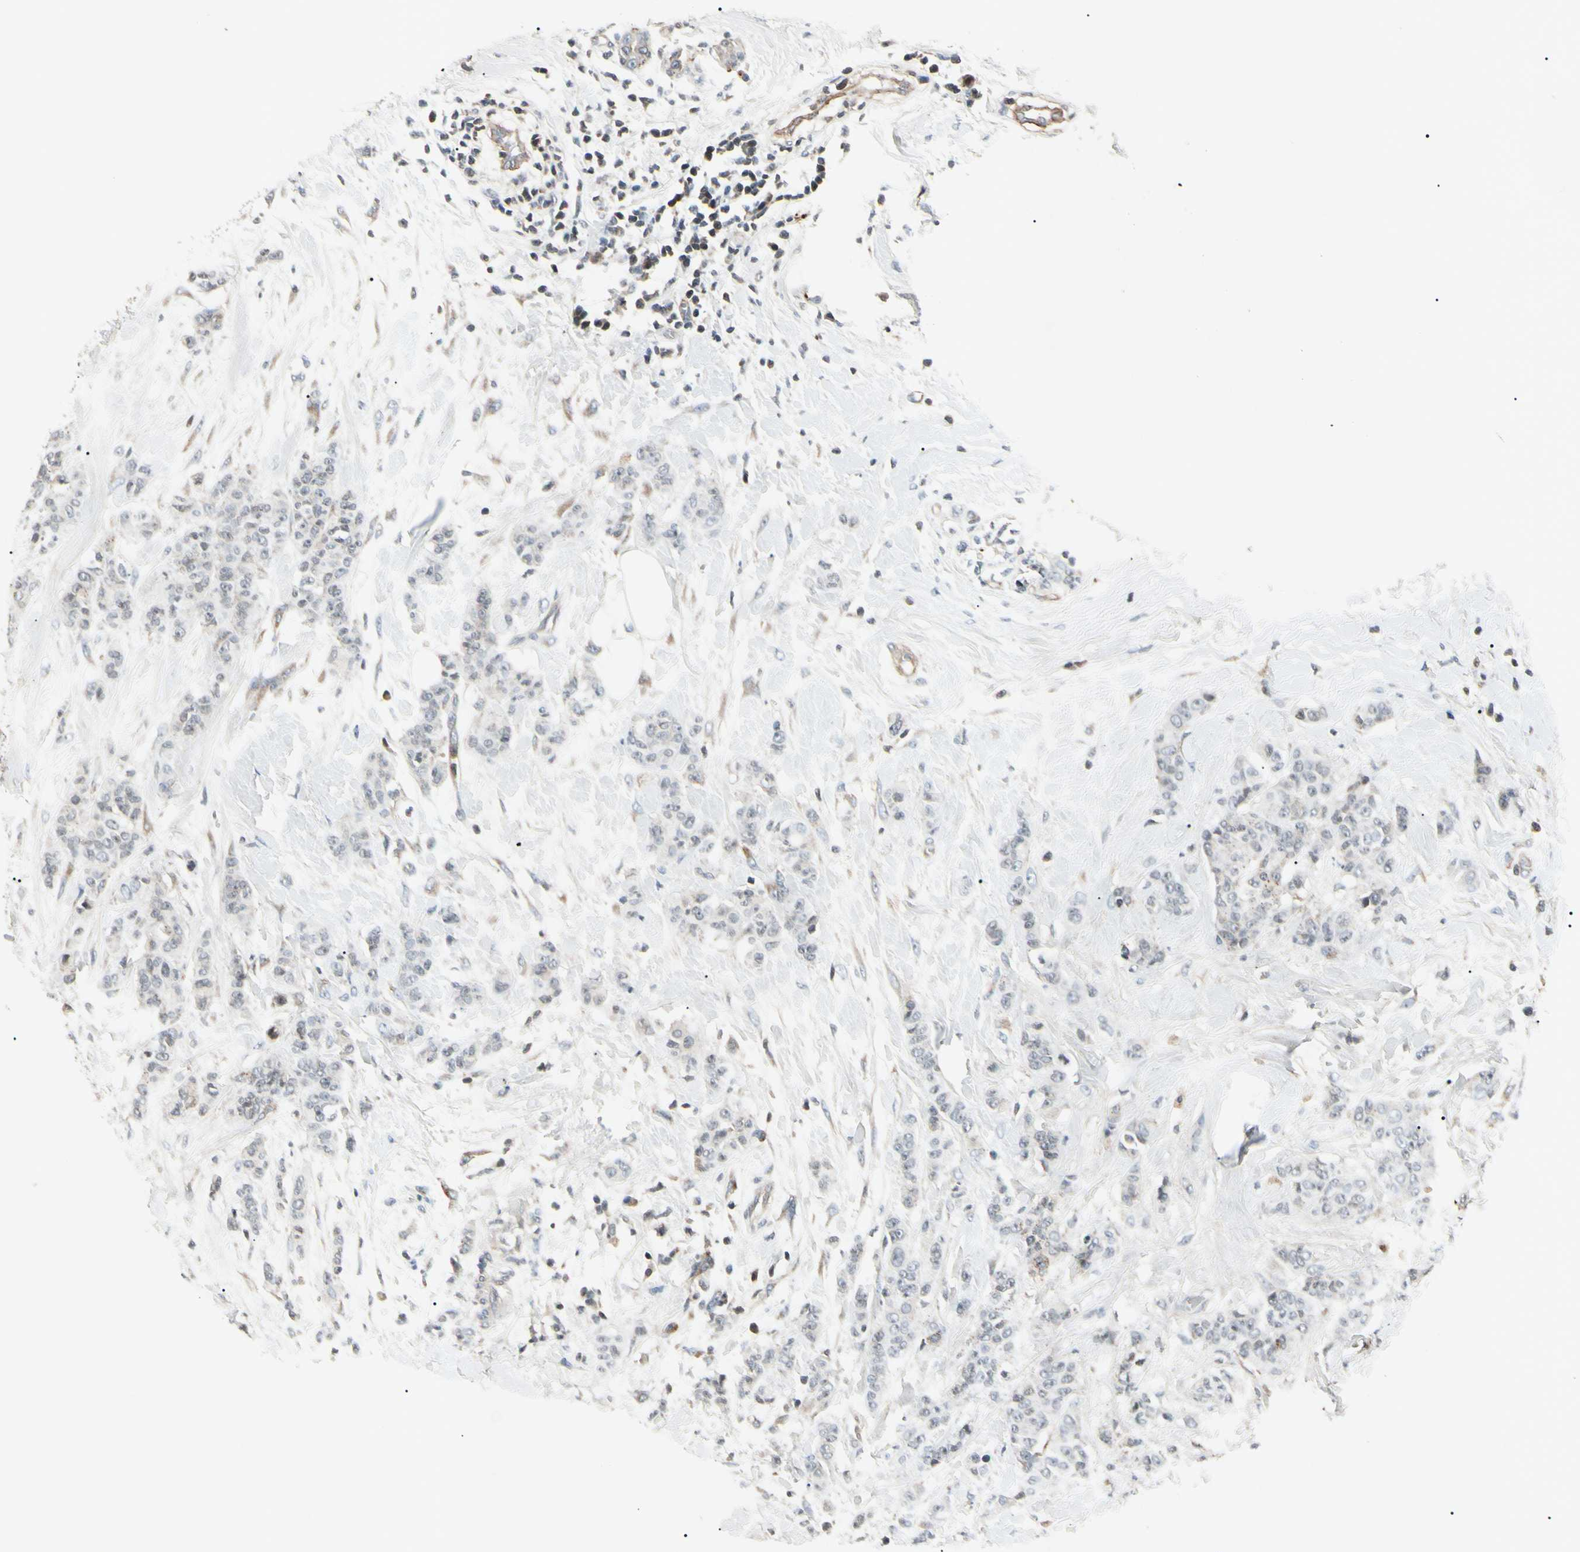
{"staining": {"intensity": "negative", "quantity": "none", "location": "none"}, "tissue": "breast cancer", "cell_type": "Tumor cells", "image_type": "cancer", "snomed": [{"axis": "morphology", "description": "Normal tissue, NOS"}, {"axis": "morphology", "description": "Duct carcinoma"}, {"axis": "topography", "description": "Breast"}], "caption": "Immunohistochemical staining of breast intraductal carcinoma reveals no significant expression in tumor cells.", "gene": "AEBP1", "patient": {"sex": "female", "age": 40}}